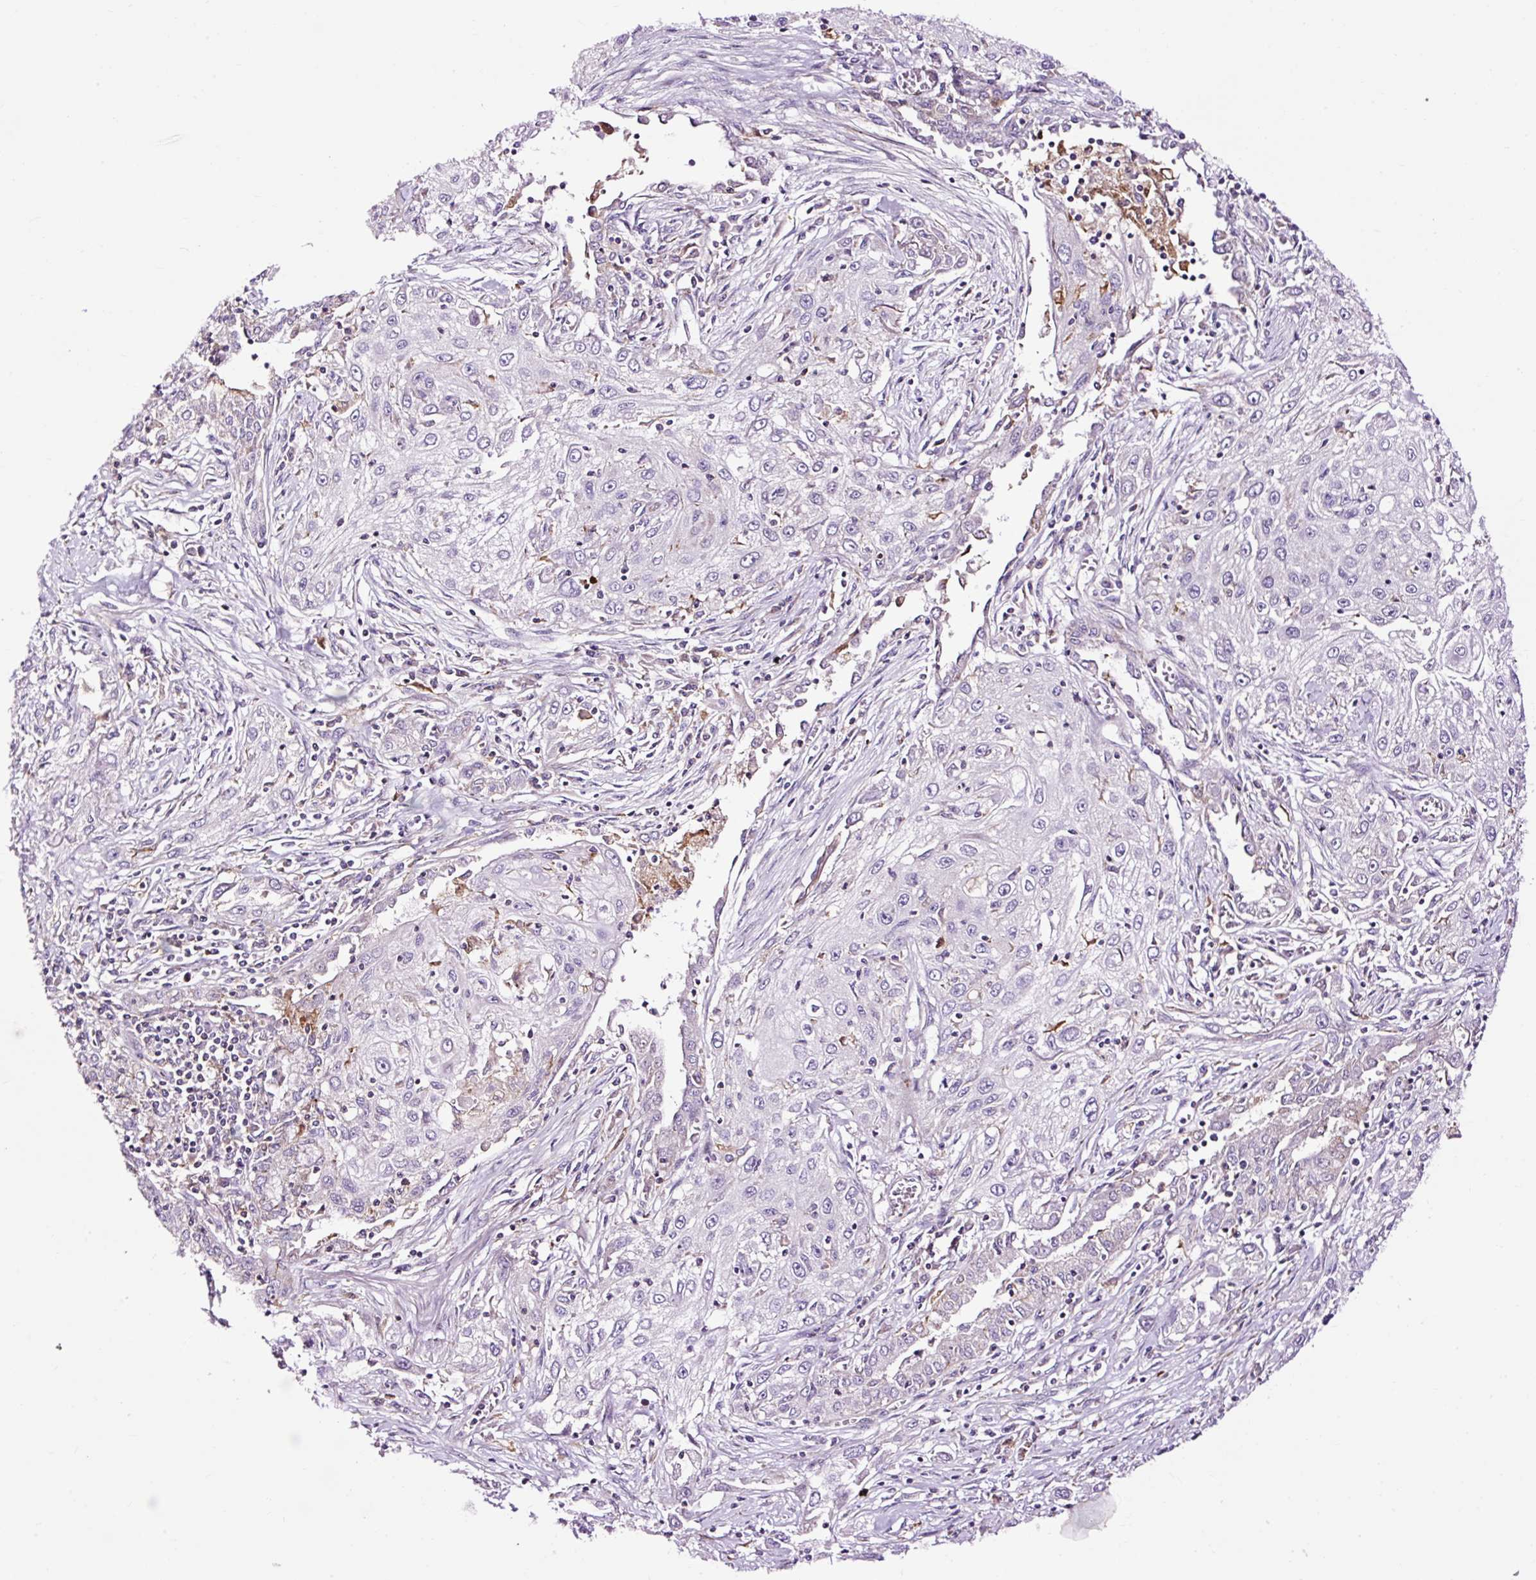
{"staining": {"intensity": "negative", "quantity": "none", "location": "none"}, "tissue": "lung cancer", "cell_type": "Tumor cells", "image_type": "cancer", "snomed": [{"axis": "morphology", "description": "Squamous cell carcinoma, NOS"}, {"axis": "topography", "description": "Lung"}], "caption": "Photomicrograph shows no protein staining in tumor cells of lung cancer (squamous cell carcinoma) tissue.", "gene": "CD83", "patient": {"sex": "female", "age": 69}}